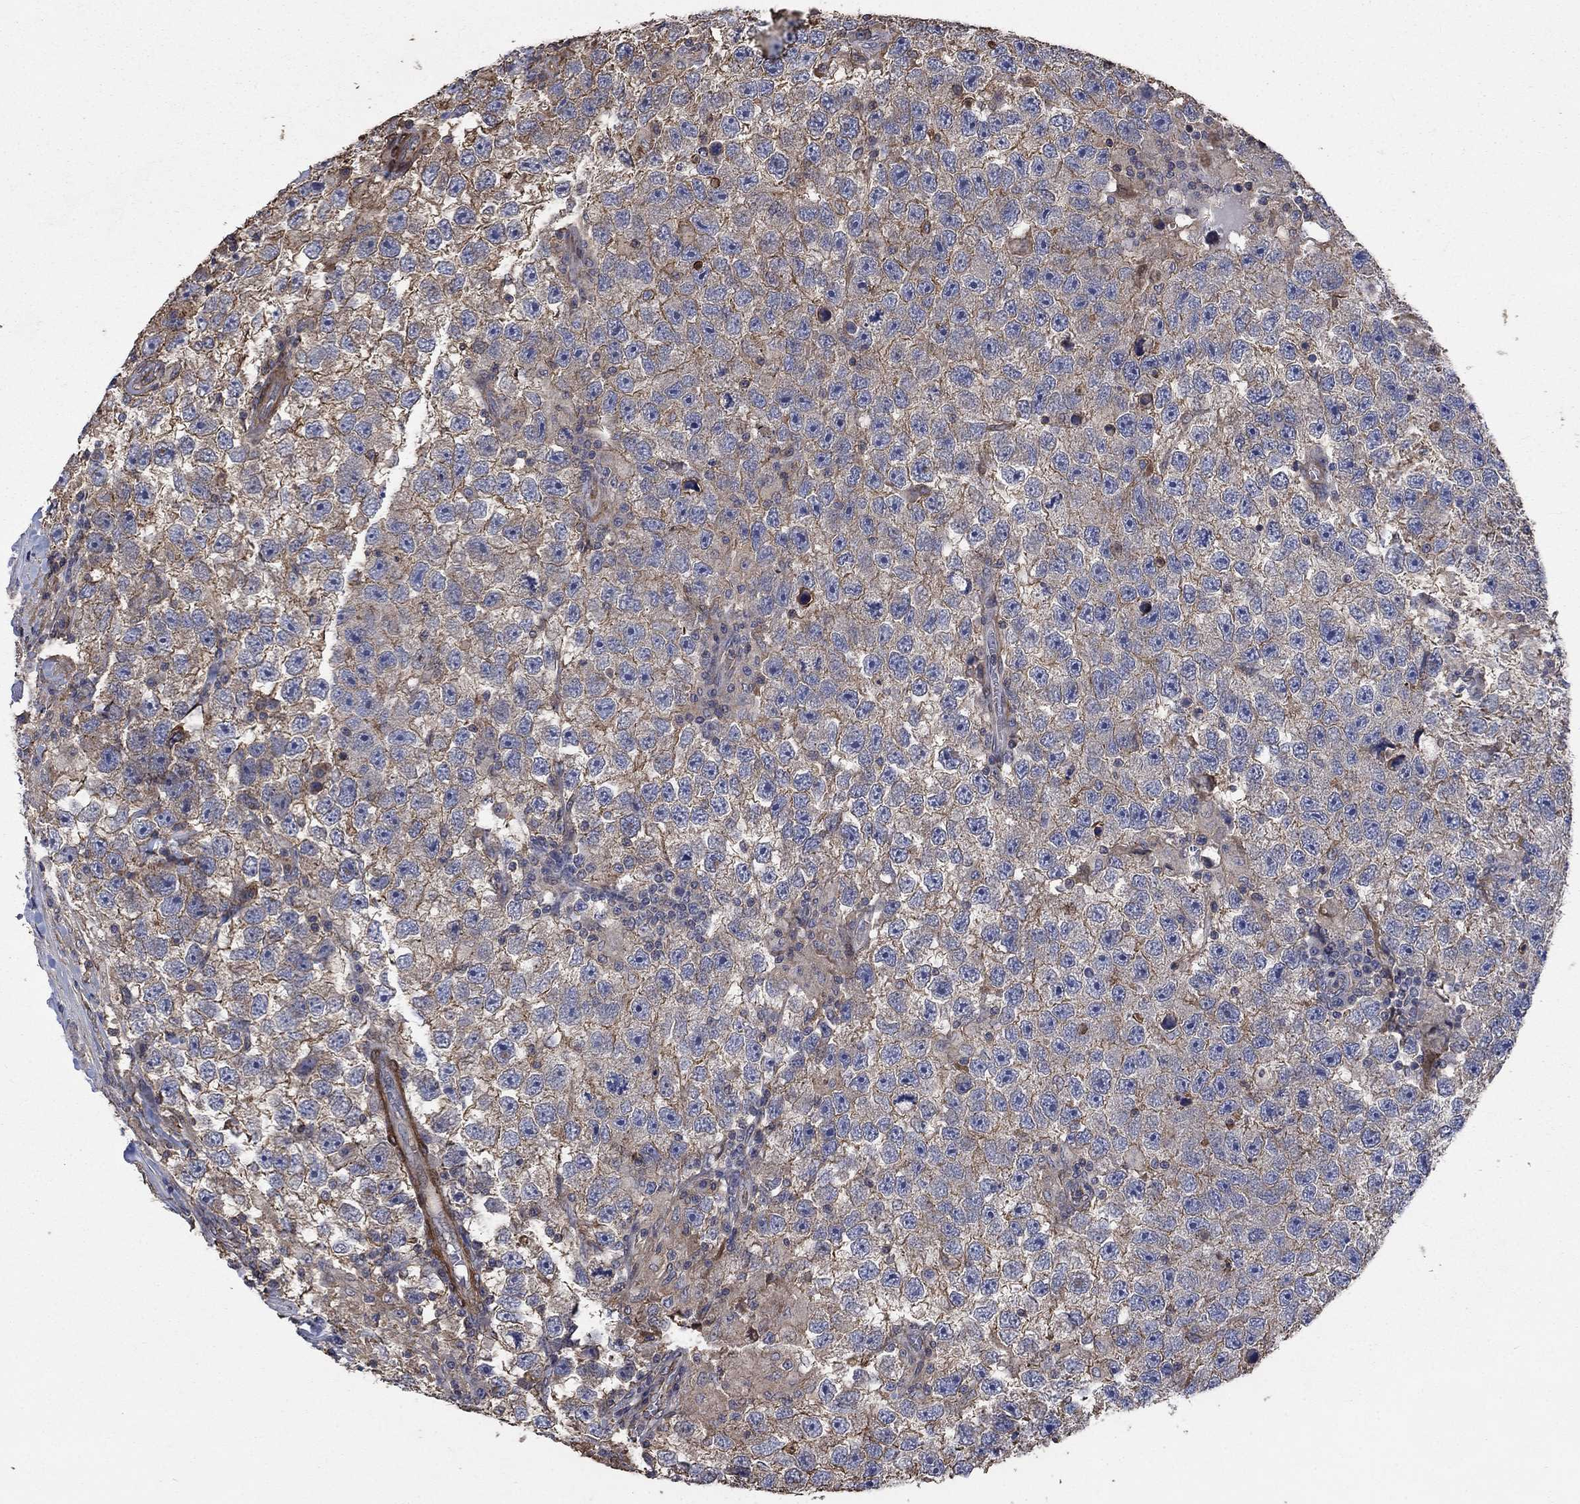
{"staining": {"intensity": "moderate", "quantity": "25%-75%", "location": "cytoplasmic/membranous"}, "tissue": "testis cancer", "cell_type": "Tumor cells", "image_type": "cancer", "snomed": [{"axis": "morphology", "description": "Seminoma, NOS"}, {"axis": "topography", "description": "Testis"}], "caption": "High-power microscopy captured an immunohistochemistry (IHC) histopathology image of seminoma (testis), revealing moderate cytoplasmic/membranous positivity in about 25%-75% of tumor cells.", "gene": "PDE3A", "patient": {"sex": "male", "age": 26}}